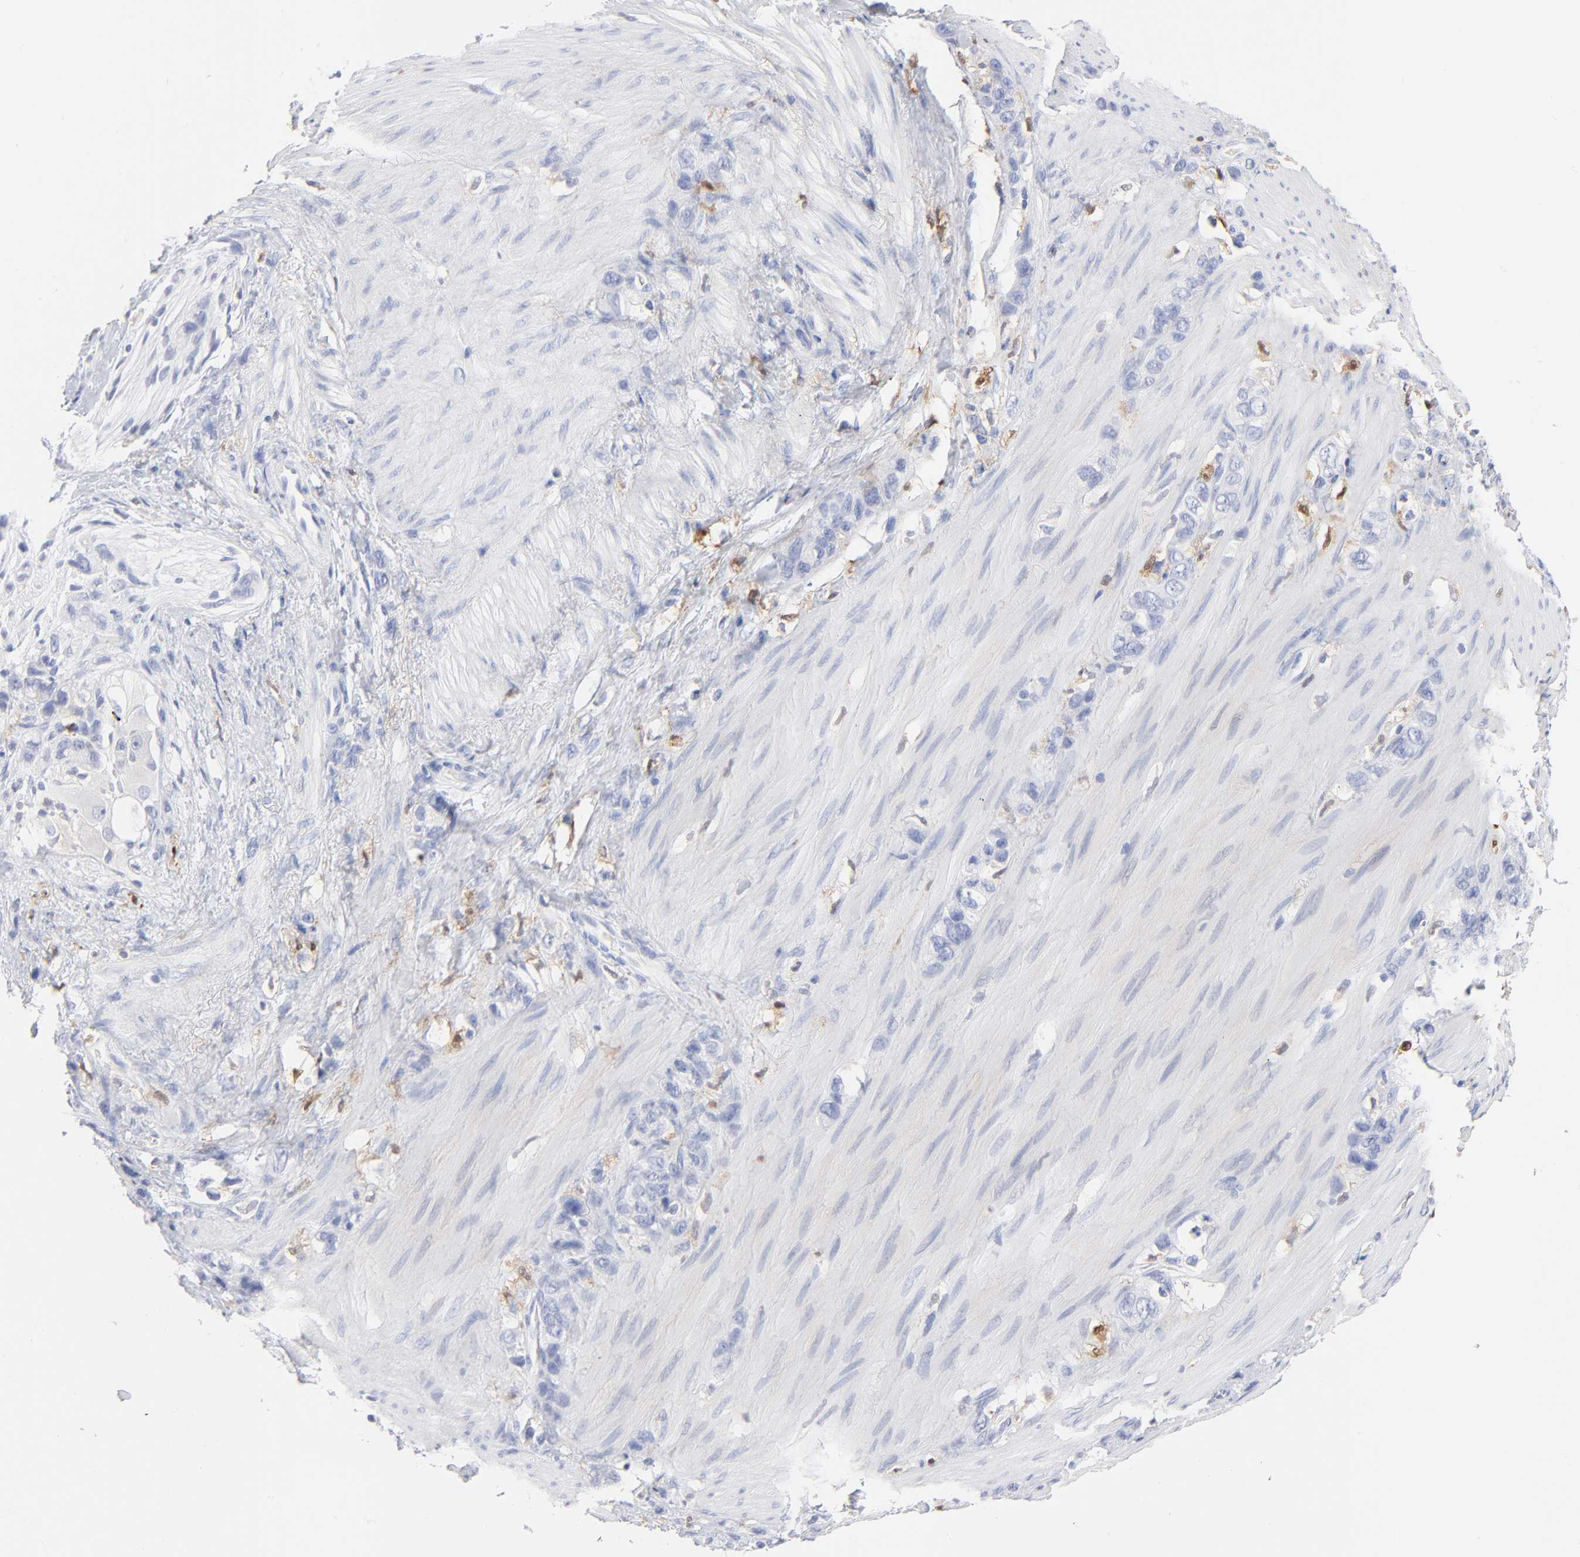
{"staining": {"intensity": "negative", "quantity": "none", "location": "none"}, "tissue": "stomach cancer", "cell_type": "Tumor cells", "image_type": "cancer", "snomed": [{"axis": "morphology", "description": "Normal tissue, NOS"}, {"axis": "morphology", "description": "Adenocarcinoma, NOS"}, {"axis": "morphology", "description": "Adenocarcinoma, High grade"}, {"axis": "topography", "description": "Stomach, upper"}, {"axis": "topography", "description": "Stomach"}], "caption": "IHC of human stomach cancer (high-grade adenocarcinoma) shows no staining in tumor cells.", "gene": "IFIT2", "patient": {"sex": "female", "age": 65}}